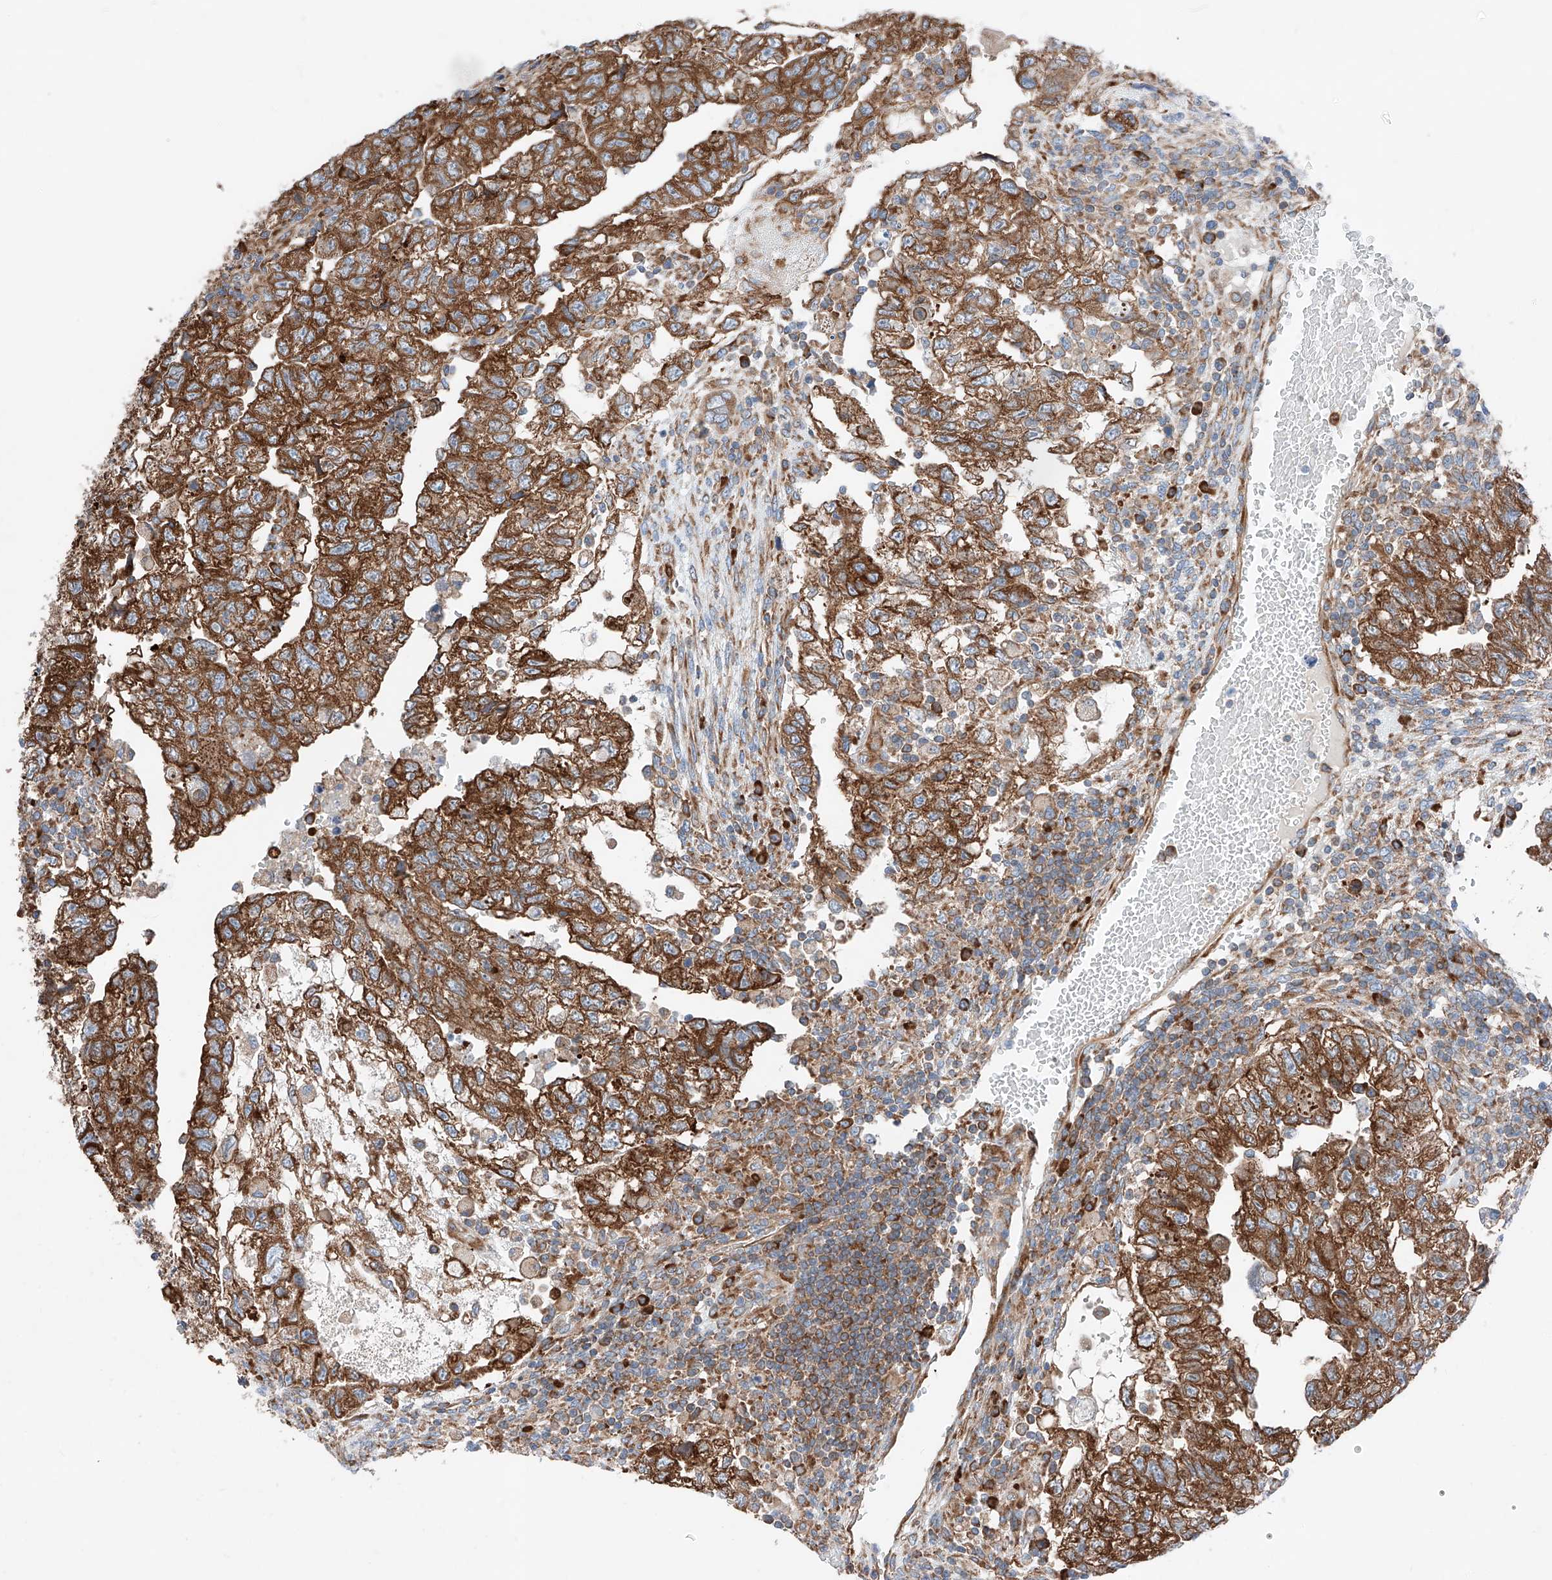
{"staining": {"intensity": "strong", "quantity": ">75%", "location": "cytoplasmic/membranous"}, "tissue": "testis cancer", "cell_type": "Tumor cells", "image_type": "cancer", "snomed": [{"axis": "morphology", "description": "Carcinoma, Embryonal, NOS"}, {"axis": "topography", "description": "Testis"}], "caption": "Testis cancer stained with a brown dye exhibits strong cytoplasmic/membranous positive expression in about >75% of tumor cells.", "gene": "CRELD1", "patient": {"sex": "male", "age": 36}}